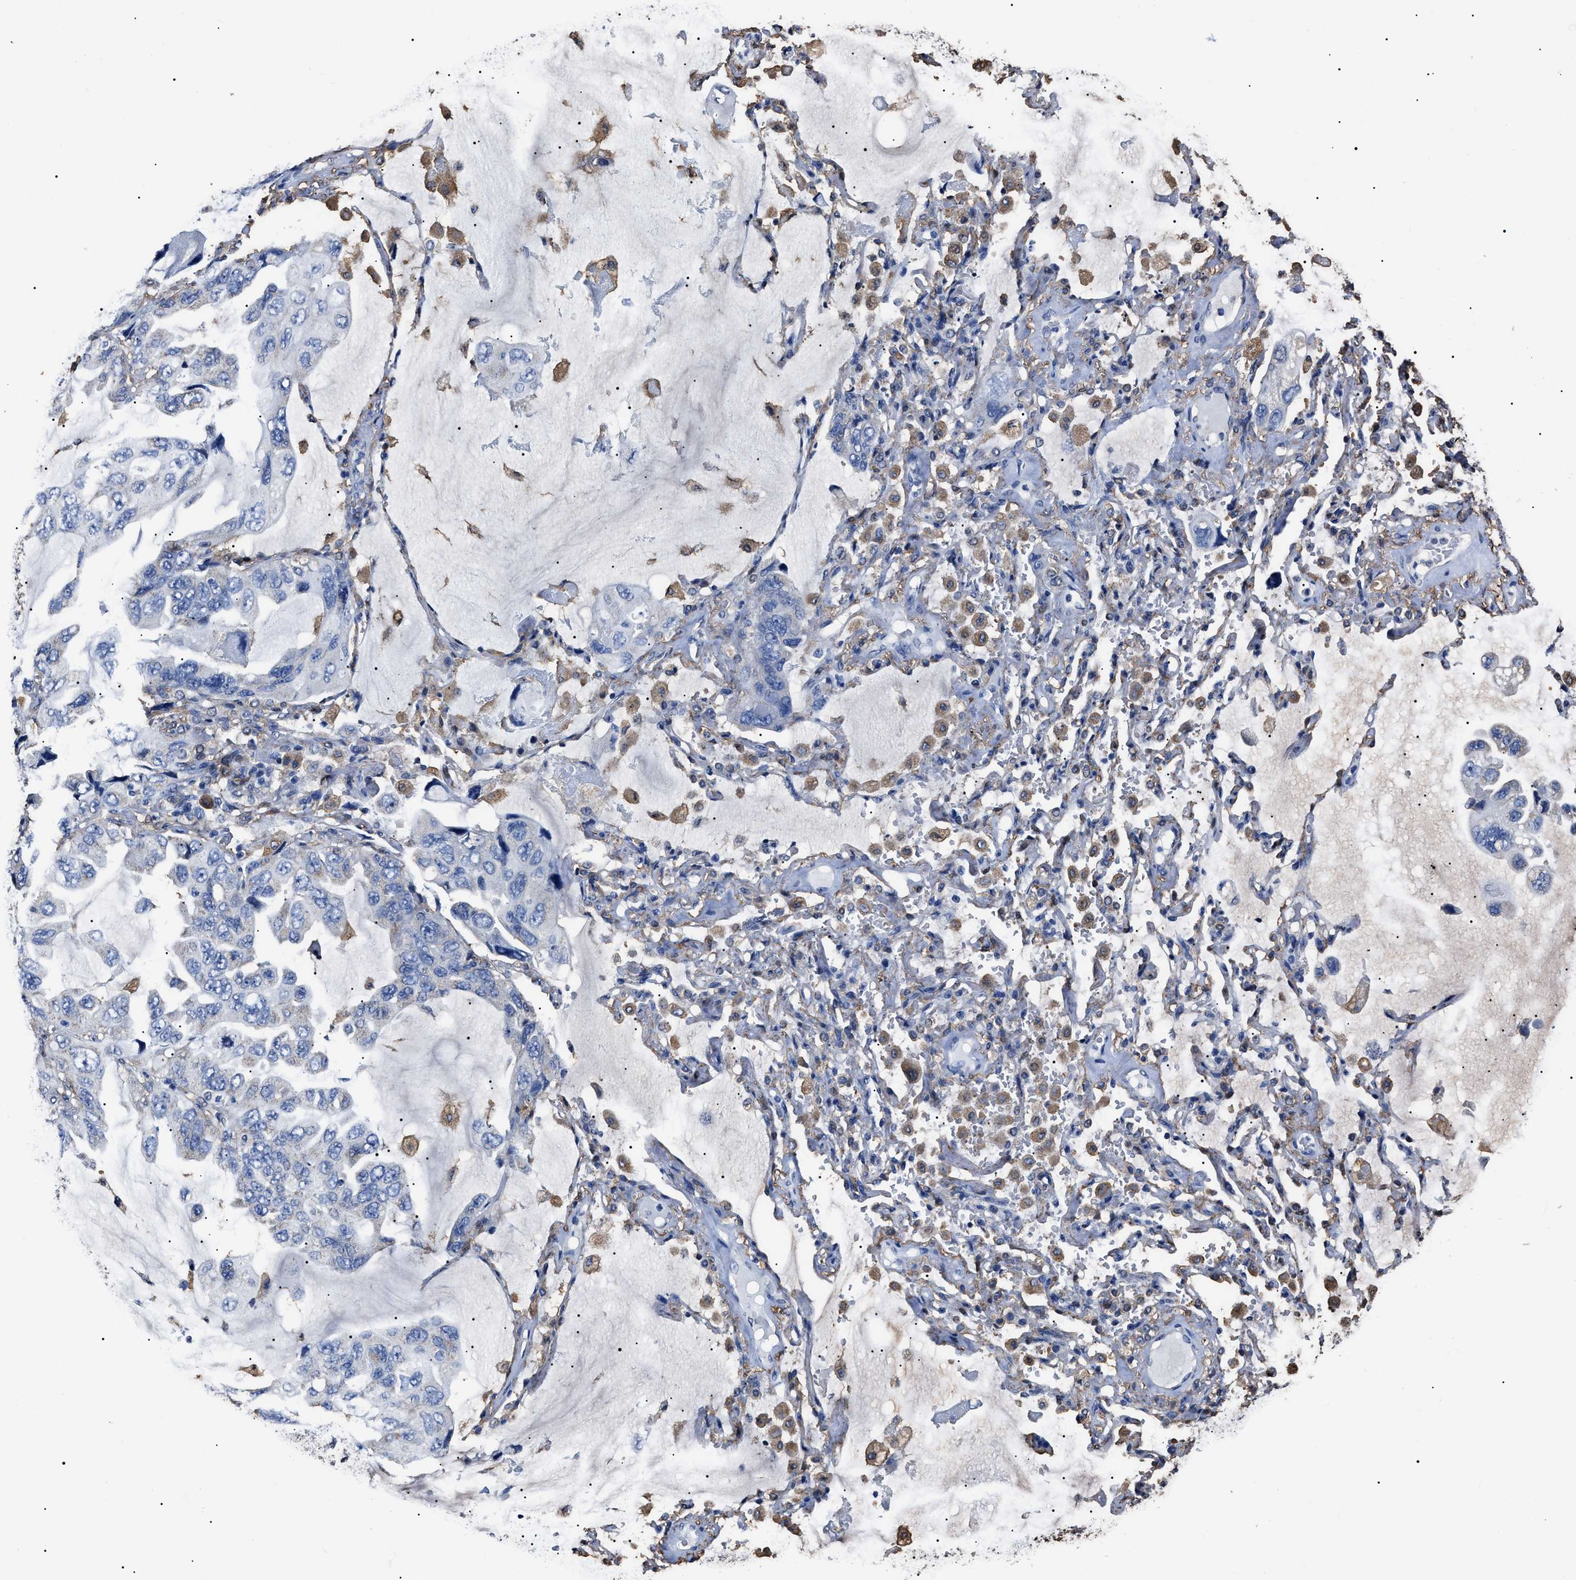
{"staining": {"intensity": "negative", "quantity": "none", "location": "none"}, "tissue": "lung cancer", "cell_type": "Tumor cells", "image_type": "cancer", "snomed": [{"axis": "morphology", "description": "Squamous cell carcinoma, NOS"}, {"axis": "topography", "description": "Lung"}], "caption": "Protein analysis of squamous cell carcinoma (lung) displays no significant staining in tumor cells.", "gene": "ALDH1A1", "patient": {"sex": "female", "age": 73}}